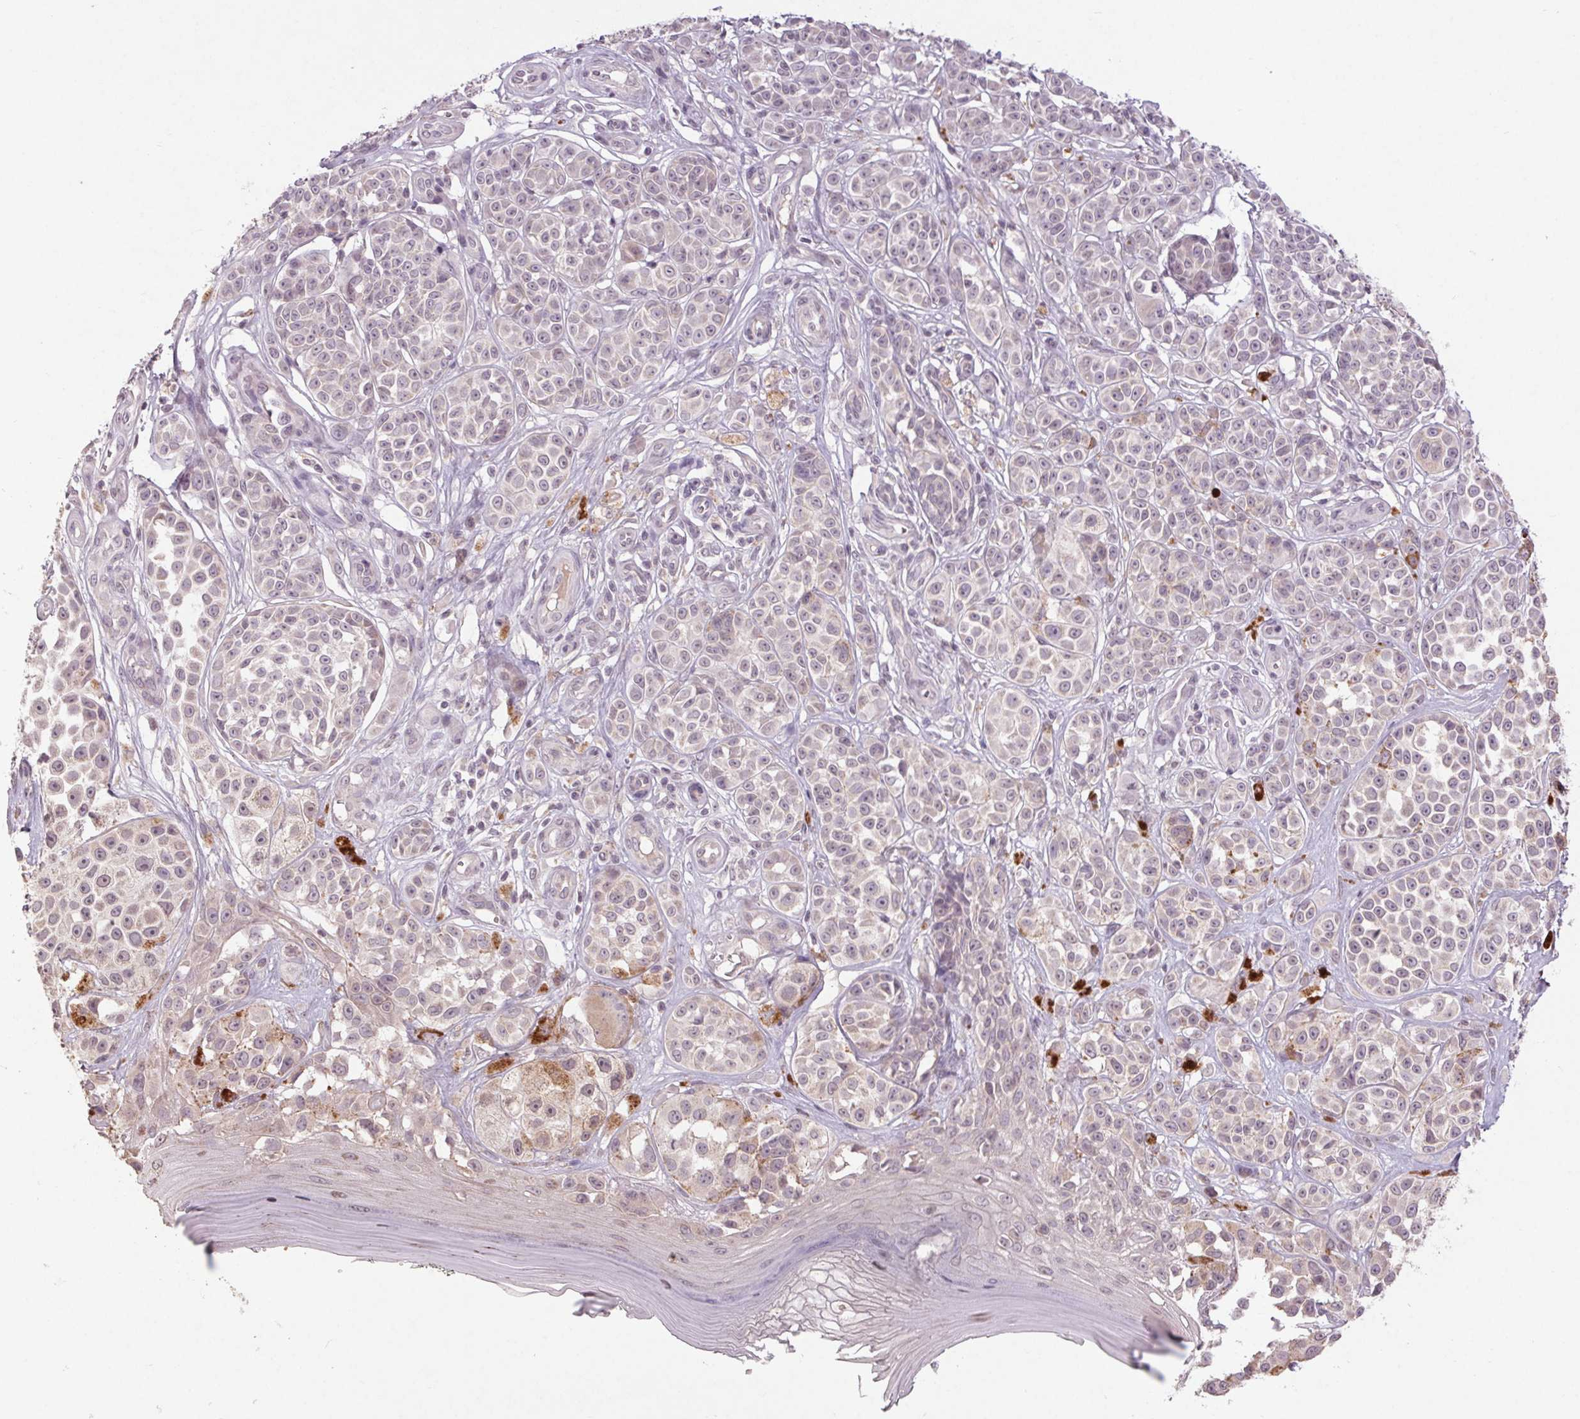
{"staining": {"intensity": "negative", "quantity": "none", "location": "none"}, "tissue": "melanoma", "cell_type": "Tumor cells", "image_type": "cancer", "snomed": [{"axis": "morphology", "description": "Malignant melanoma, NOS"}, {"axis": "topography", "description": "Skin"}], "caption": "This is a image of immunohistochemistry staining of melanoma, which shows no expression in tumor cells.", "gene": "KLRC3", "patient": {"sex": "female", "age": 90}}